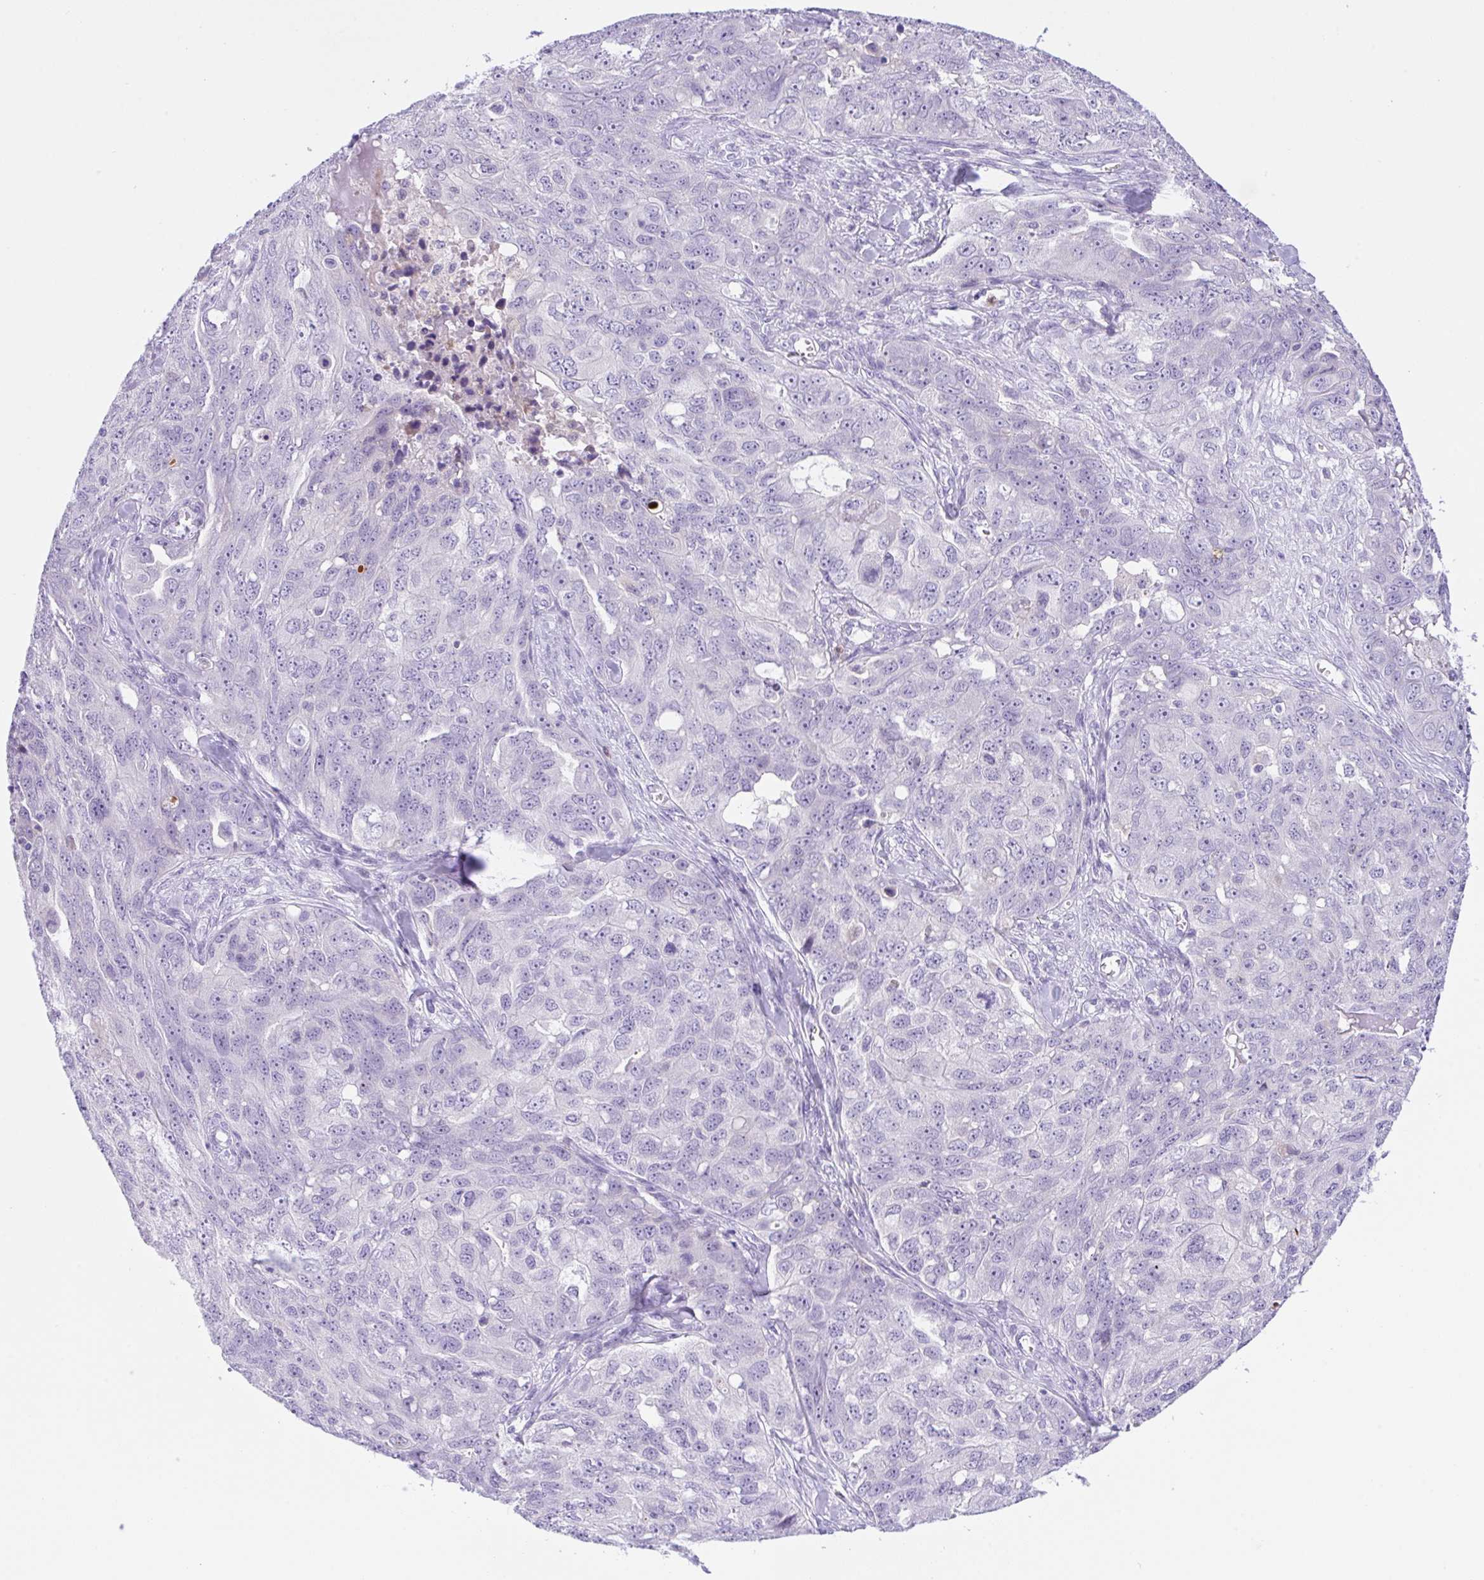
{"staining": {"intensity": "negative", "quantity": "none", "location": "none"}, "tissue": "ovarian cancer", "cell_type": "Tumor cells", "image_type": "cancer", "snomed": [{"axis": "morphology", "description": "Carcinoma, endometroid"}, {"axis": "topography", "description": "Ovary"}], "caption": "Ovarian cancer (endometroid carcinoma) stained for a protein using immunohistochemistry (IHC) displays no expression tumor cells.", "gene": "NCF1", "patient": {"sex": "female", "age": 70}}